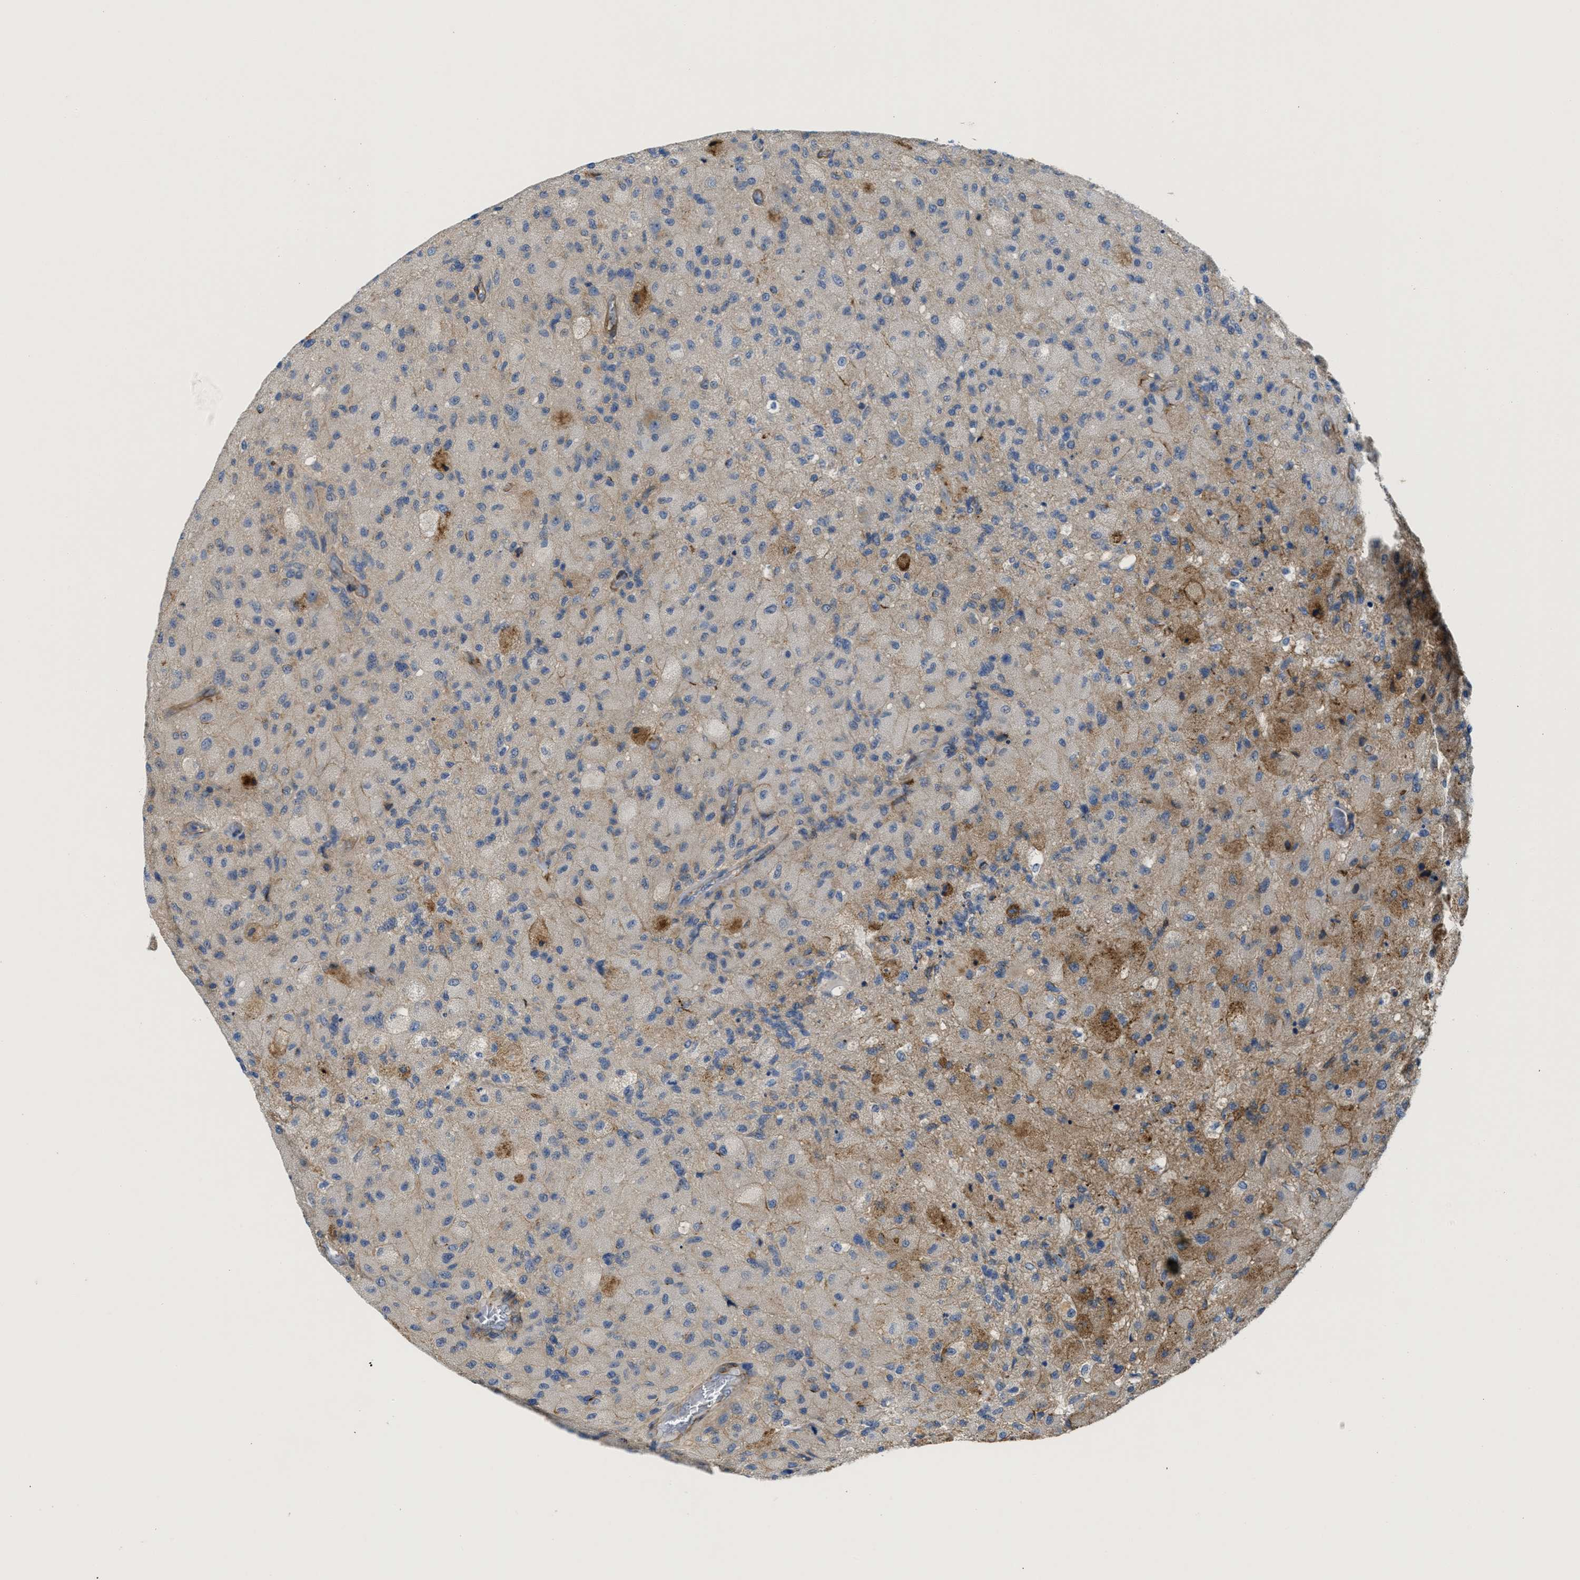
{"staining": {"intensity": "moderate", "quantity": "<25%", "location": "cytoplasmic/membranous"}, "tissue": "glioma", "cell_type": "Tumor cells", "image_type": "cancer", "snomed": [{"axis": "morphology", "description": "Normal tissue, NOS"}, {"axis": "morphology", "description": "Glioma, malignant, High grade"}, {"axis": "topography", "description": "Cerebral cortex"}], "caption": "Moderate cytoplasmic/membranous protein expression is seen in about <25% of tumor cells in malignant high-grade glioma. (DAB = brown stain, brightfield microscopy at high magnification).", "gene": "NAB1", "patient": {"sex": "male", "age": 77}}